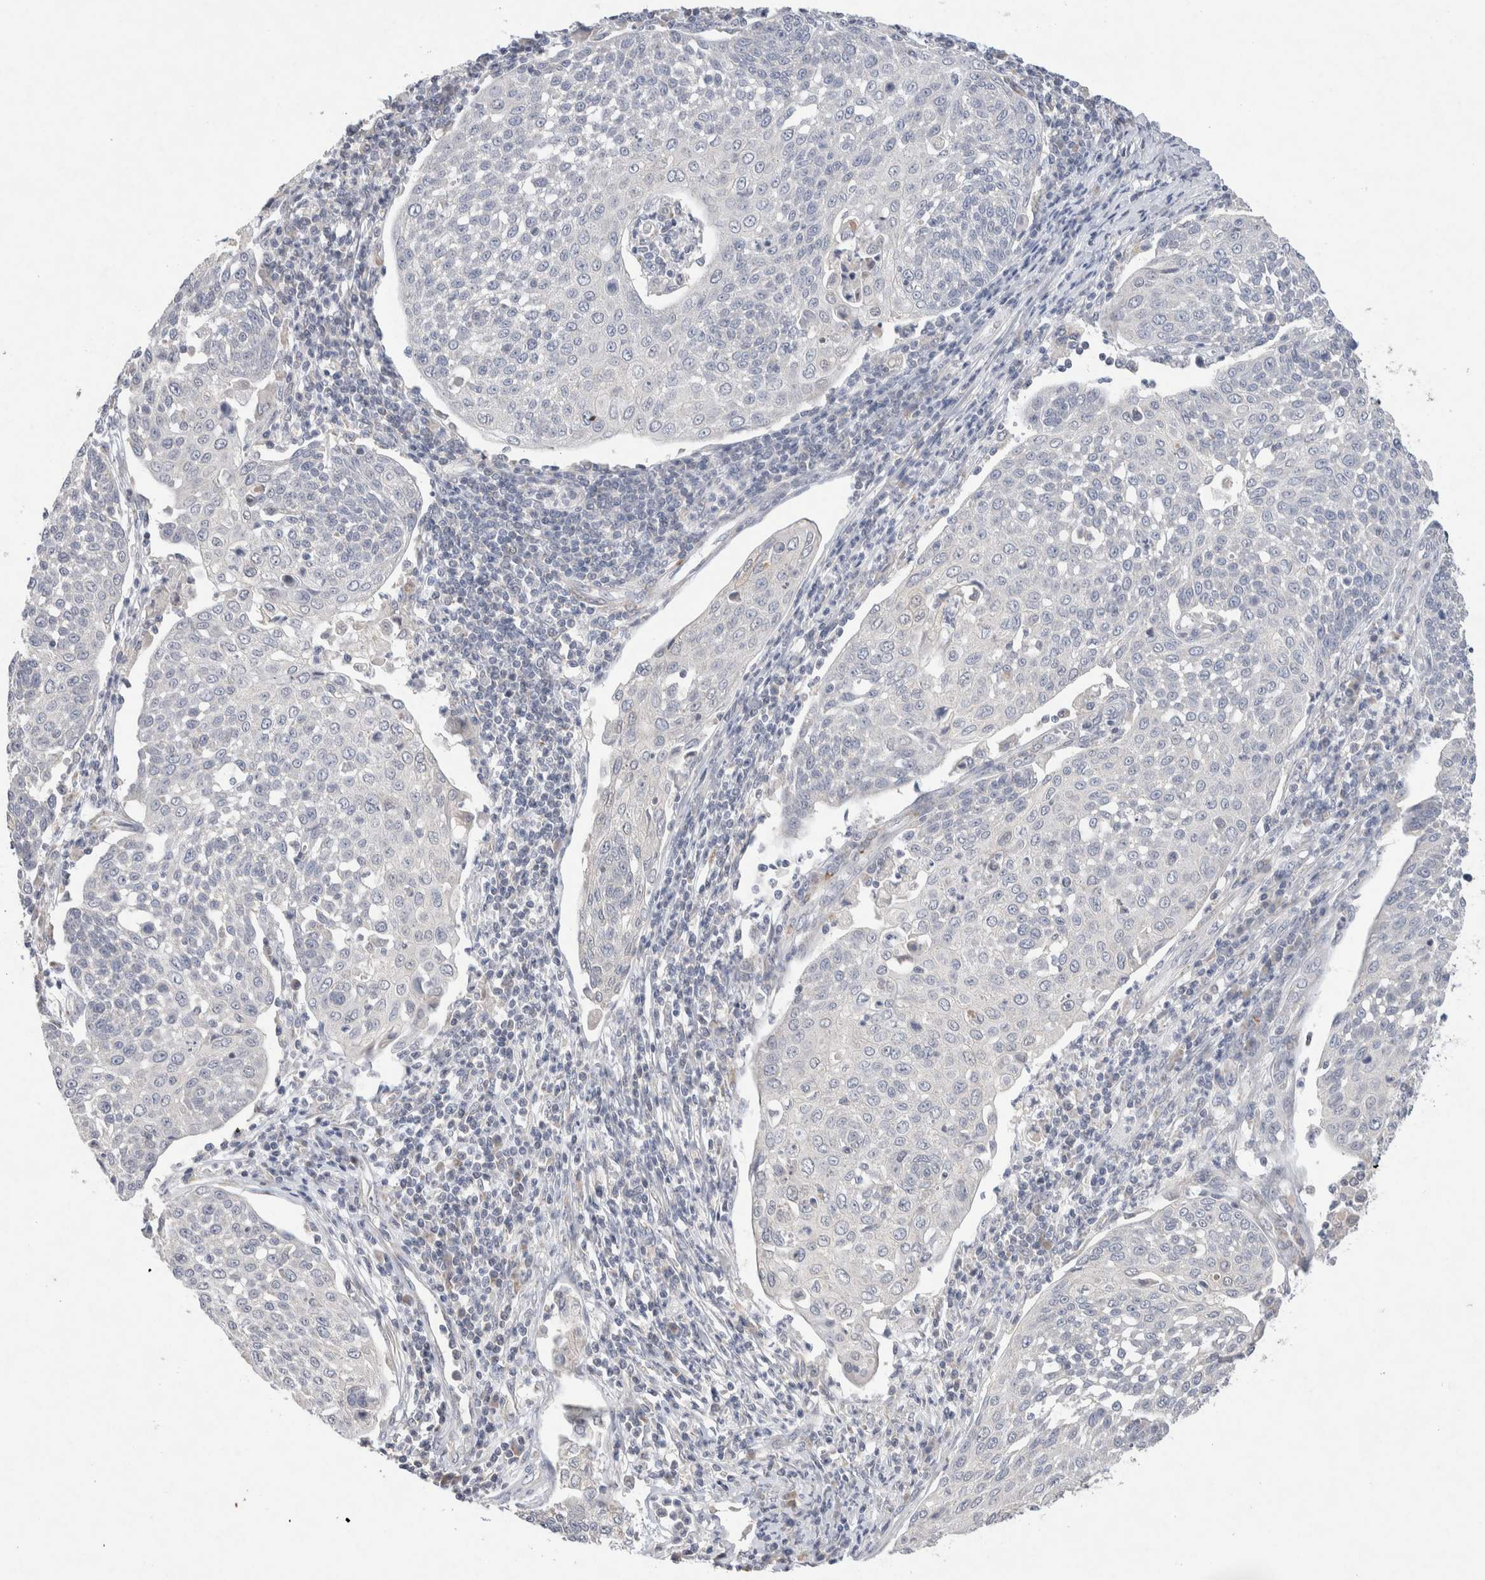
{"staining": {"intensity": "negative", "quantity": "none", "location": "none"}, "tissue": "cervical cancer", "cell_type": "Tumor cells", "image_type": "cancer", "snomed": [{"axis": "morphology", "description": "Squamous cell carcinoma, NOS"}, {"axis": "topography", "description": "Cervix"}], "caption": "There is no significant staining in tumor cells of cervical cancer.", "gene": "CMTM4", "patient": {"sex": "female", "age": 34}}